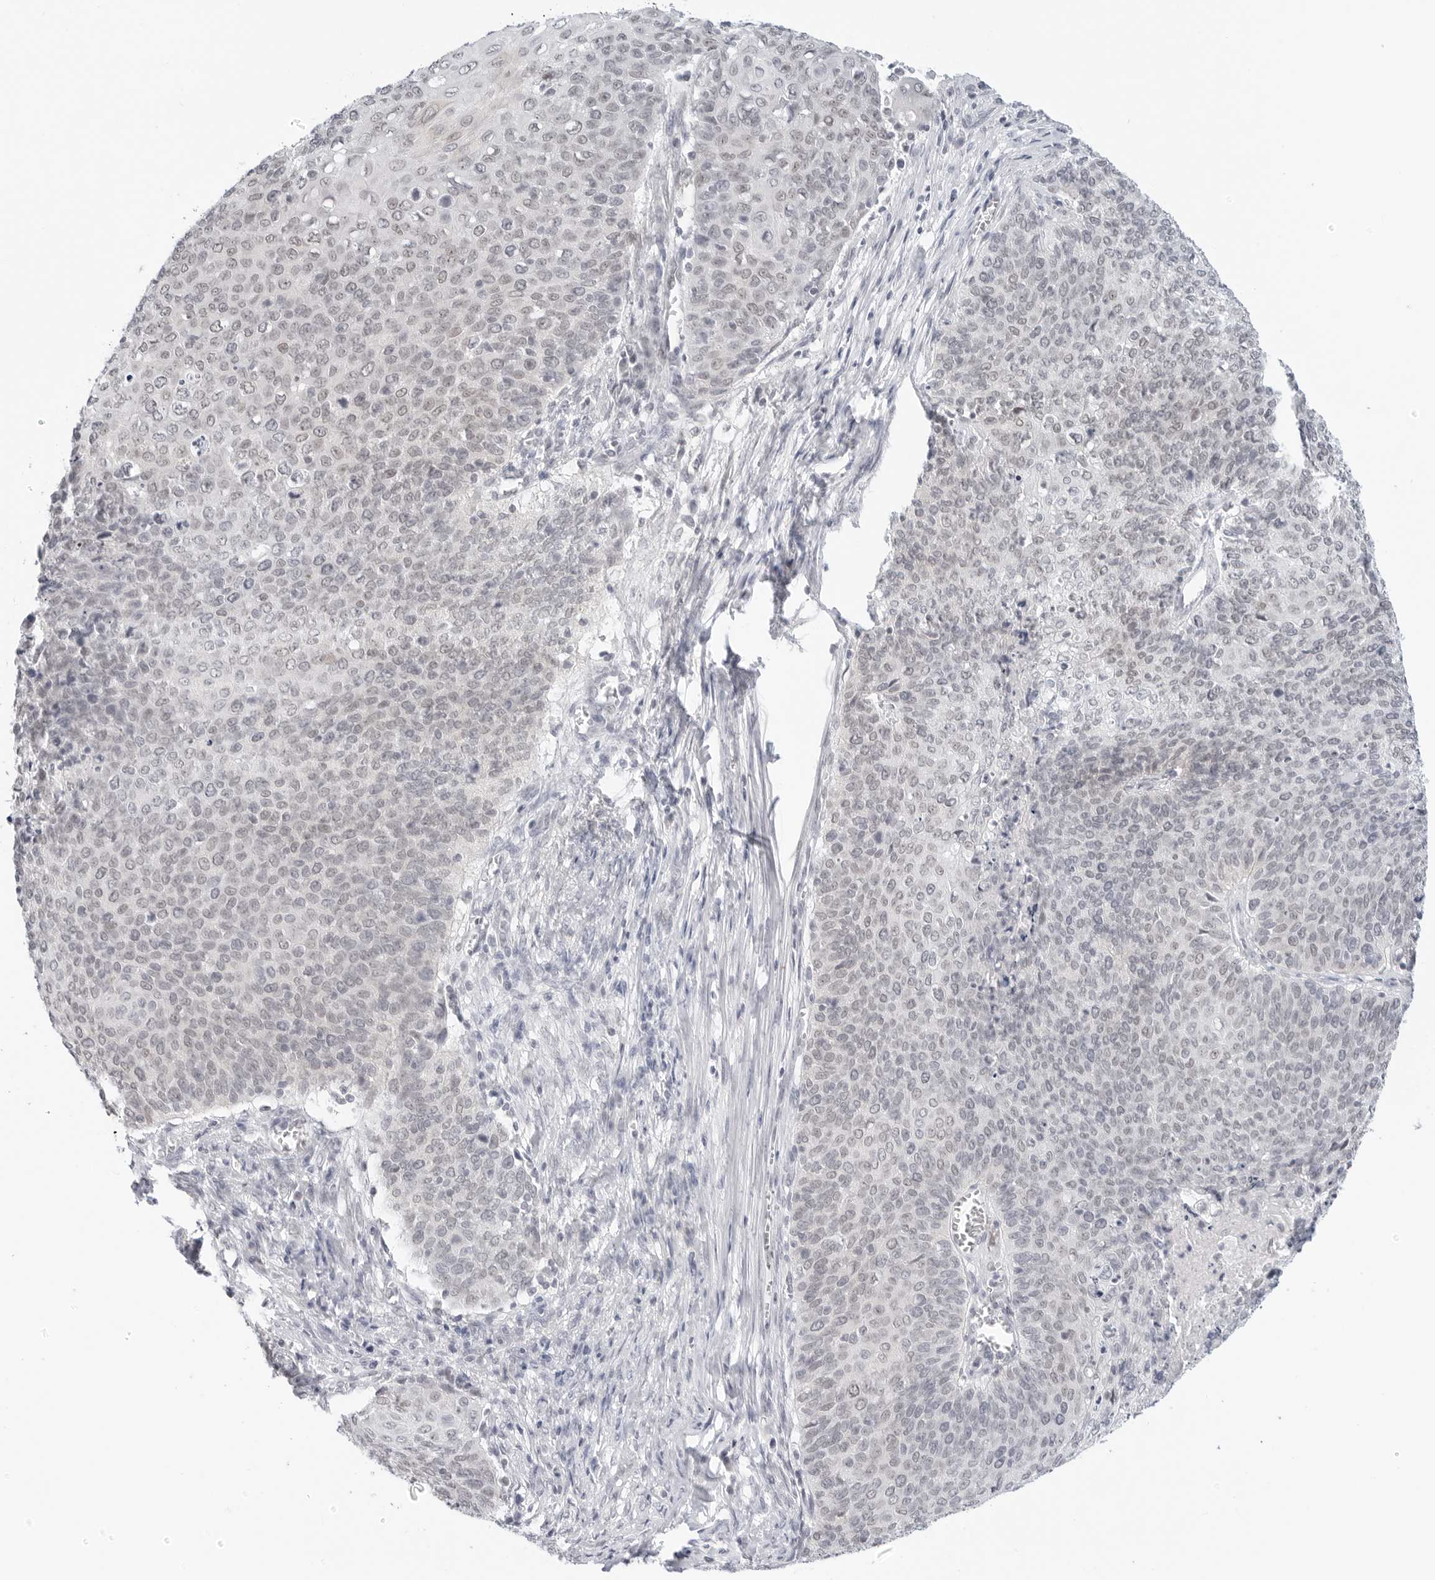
{"staining": {"intensity": "negative", "quantity": "none", "location": "none"}, "tissue": "cervical cancer", "cell_type": "Tumor cells", "image_type": "cancer", "snomed": [{"axis": "morphology", "description": "Squamous cell carcinoma, NOS"}, {"axis": "topography", "description": "Cervix"}], "caption": "An immunohistochemistry (IHC) micrograph of cervical cancer is shown. There is no staining in tumor cells of cervical cancer.", "gene": "TSEN2", "patient": {"sex": "female", "age": 39}}